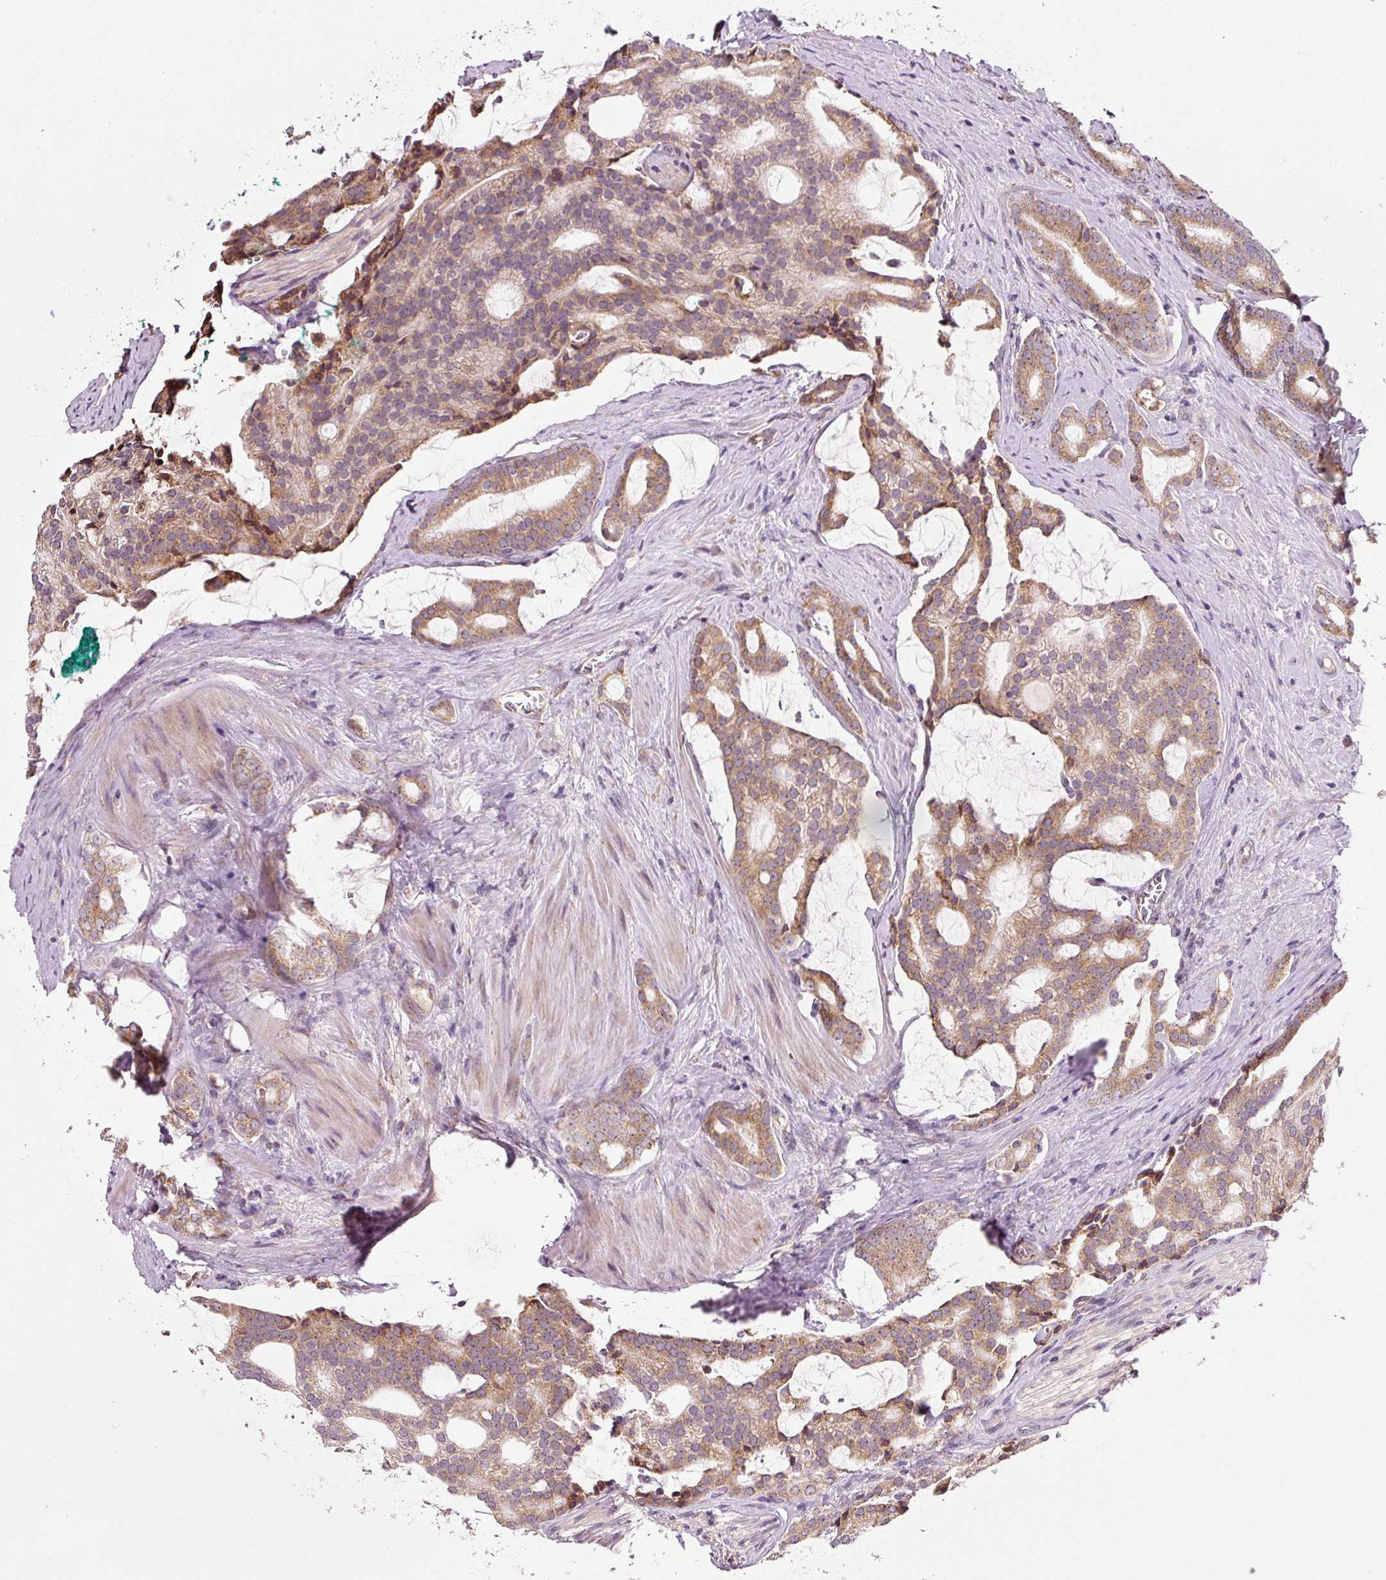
{"staining": {"intensity": "moderate", "quantity": ">75%", "location": "cytoplasmic/membranous"}, "tissue": "prostate cancer", "cell_type": "Tumor cells", "image_type": "cancer", "snomed": [{"axis": "morphology", "description": "Adenocarcinoma, High grade"}, {"axis": "topography", "description": "Prostate"}], "caption": "Prostate cancer (high-grade adenocarcinoma) tissue shows moderate cytoplasmic/membranous positivity in approximately >75% of tumor cells", "gene": "FAM78B", "patient": {"sex": "male", "age": 63}}